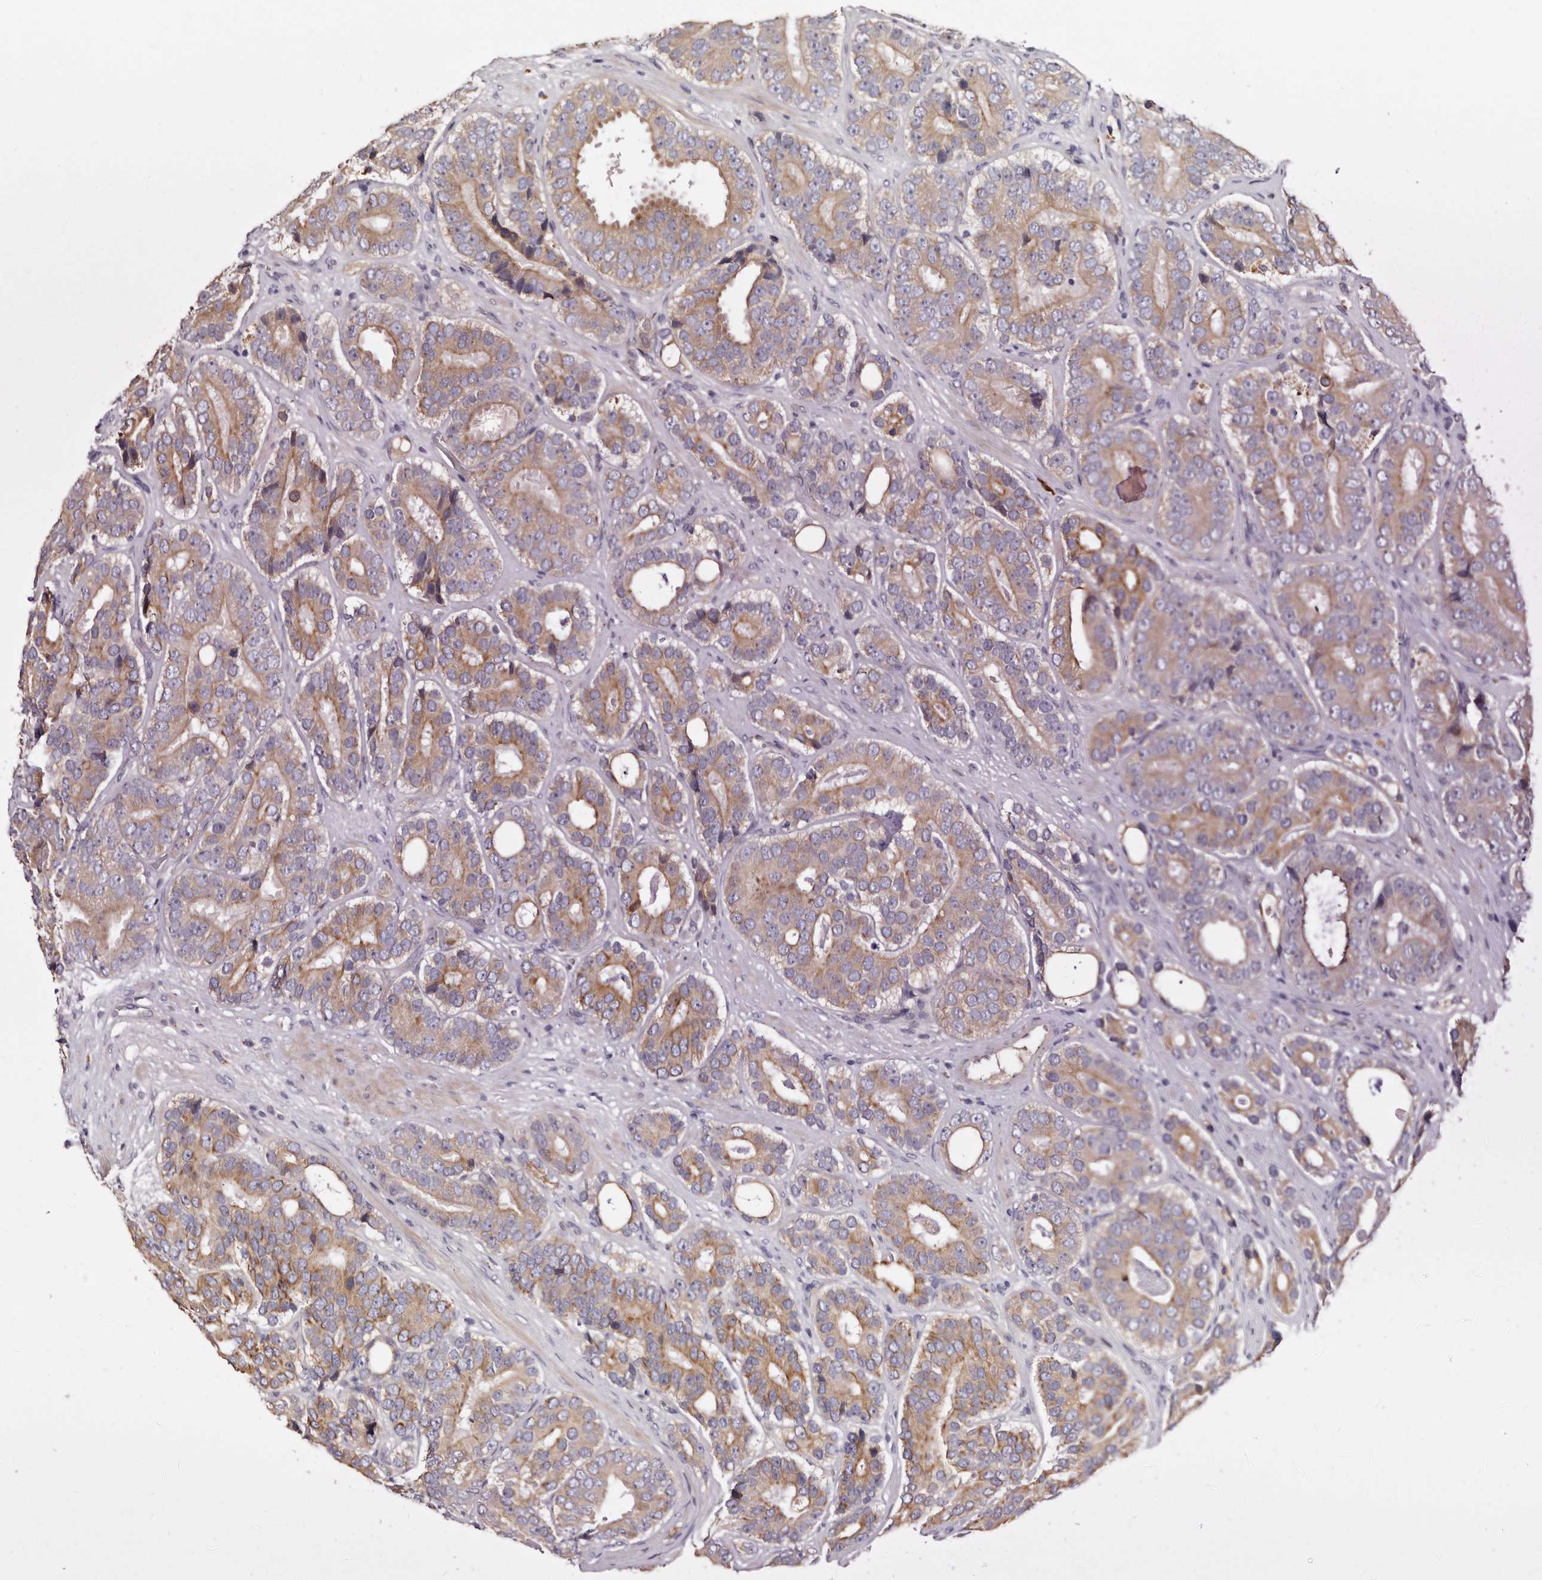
{"staining": {"intensity": "moderate", "quantity": ">75%", "location": "cytoplasmic/membranous"}, "tissue": "prostate cancer", "cell_type": "Tumor cells", "image_type": "cancer", "snomed": [{"axis": "morphology", "description": "Adenocarcinoma, High grade"}, {"axis": "topography", "description": "Prostate"}], "caption": "Immunohistochemical staining of prostate cancer demonstrates medium levels of moderate cytoplasmic/membranous protein expression in about >75% of tumor cells. (Stains: DAB in brown, nuclei in blue, Microscopy: brightfield microscopy at high magnification).", "gene": "STK16", "patient": {"sex": "male", "age": 56}}